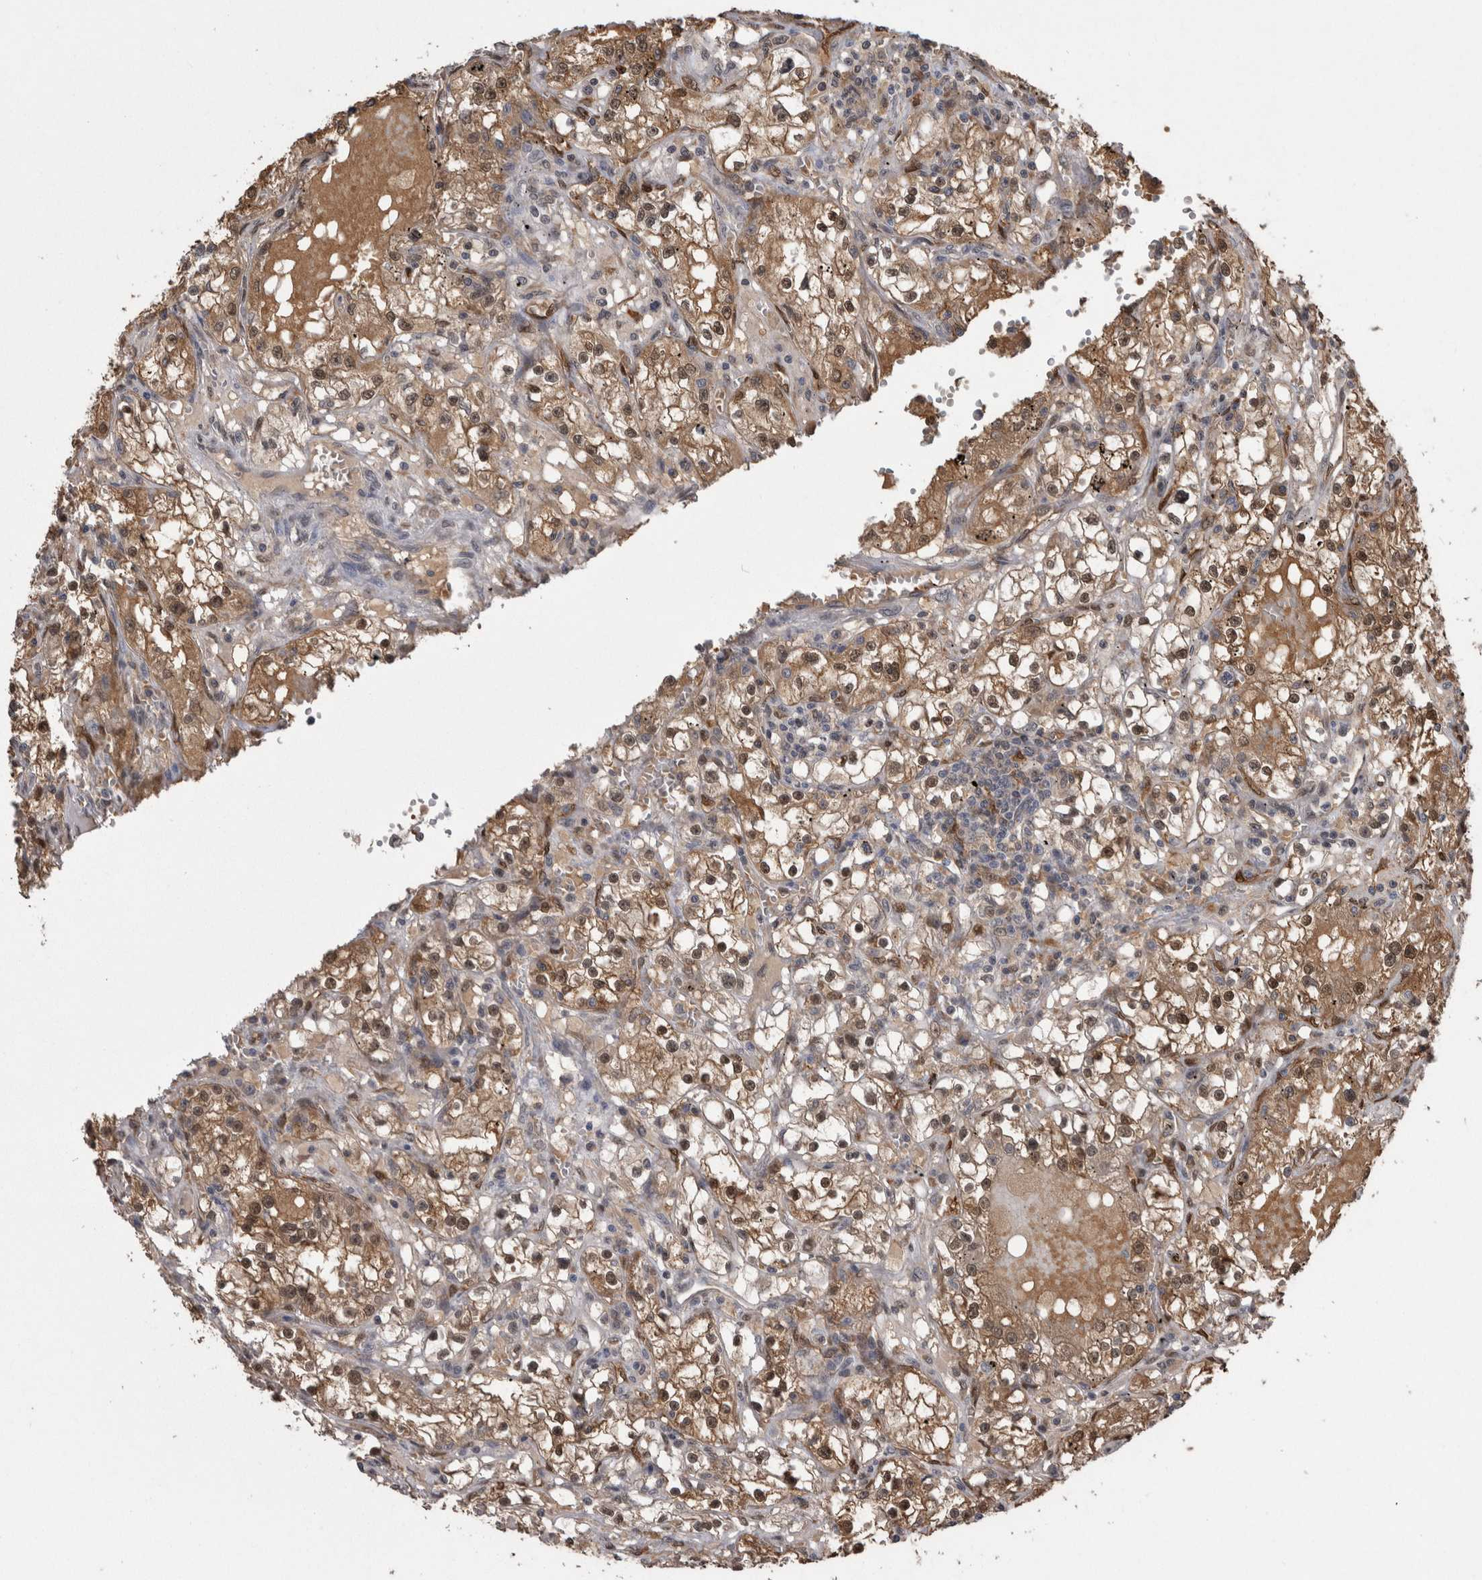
{"staining": {"intensity": "moderate", "quantity": ">75%", "location": "cytoplasmic/membranous,nuclear"}, "tissue": "renal cancer", "cell_type": "Tumor cells", "image_type": "cancer", "snomed": [{"axis": "morphology", "description": "Adenocarcinoma, NOS"}, {"axis": "topography", "description": "Kidney"}], "caption": "The micrograph exhibits immunohistochemical staining of adenocarcinoma (renal). There is moderate cytoplasmic/membranous and nuclear staining is appreciated in about >75% of tumor cells.", "gene": "LXN", "patient": {"sex": "male", "age": 56}}